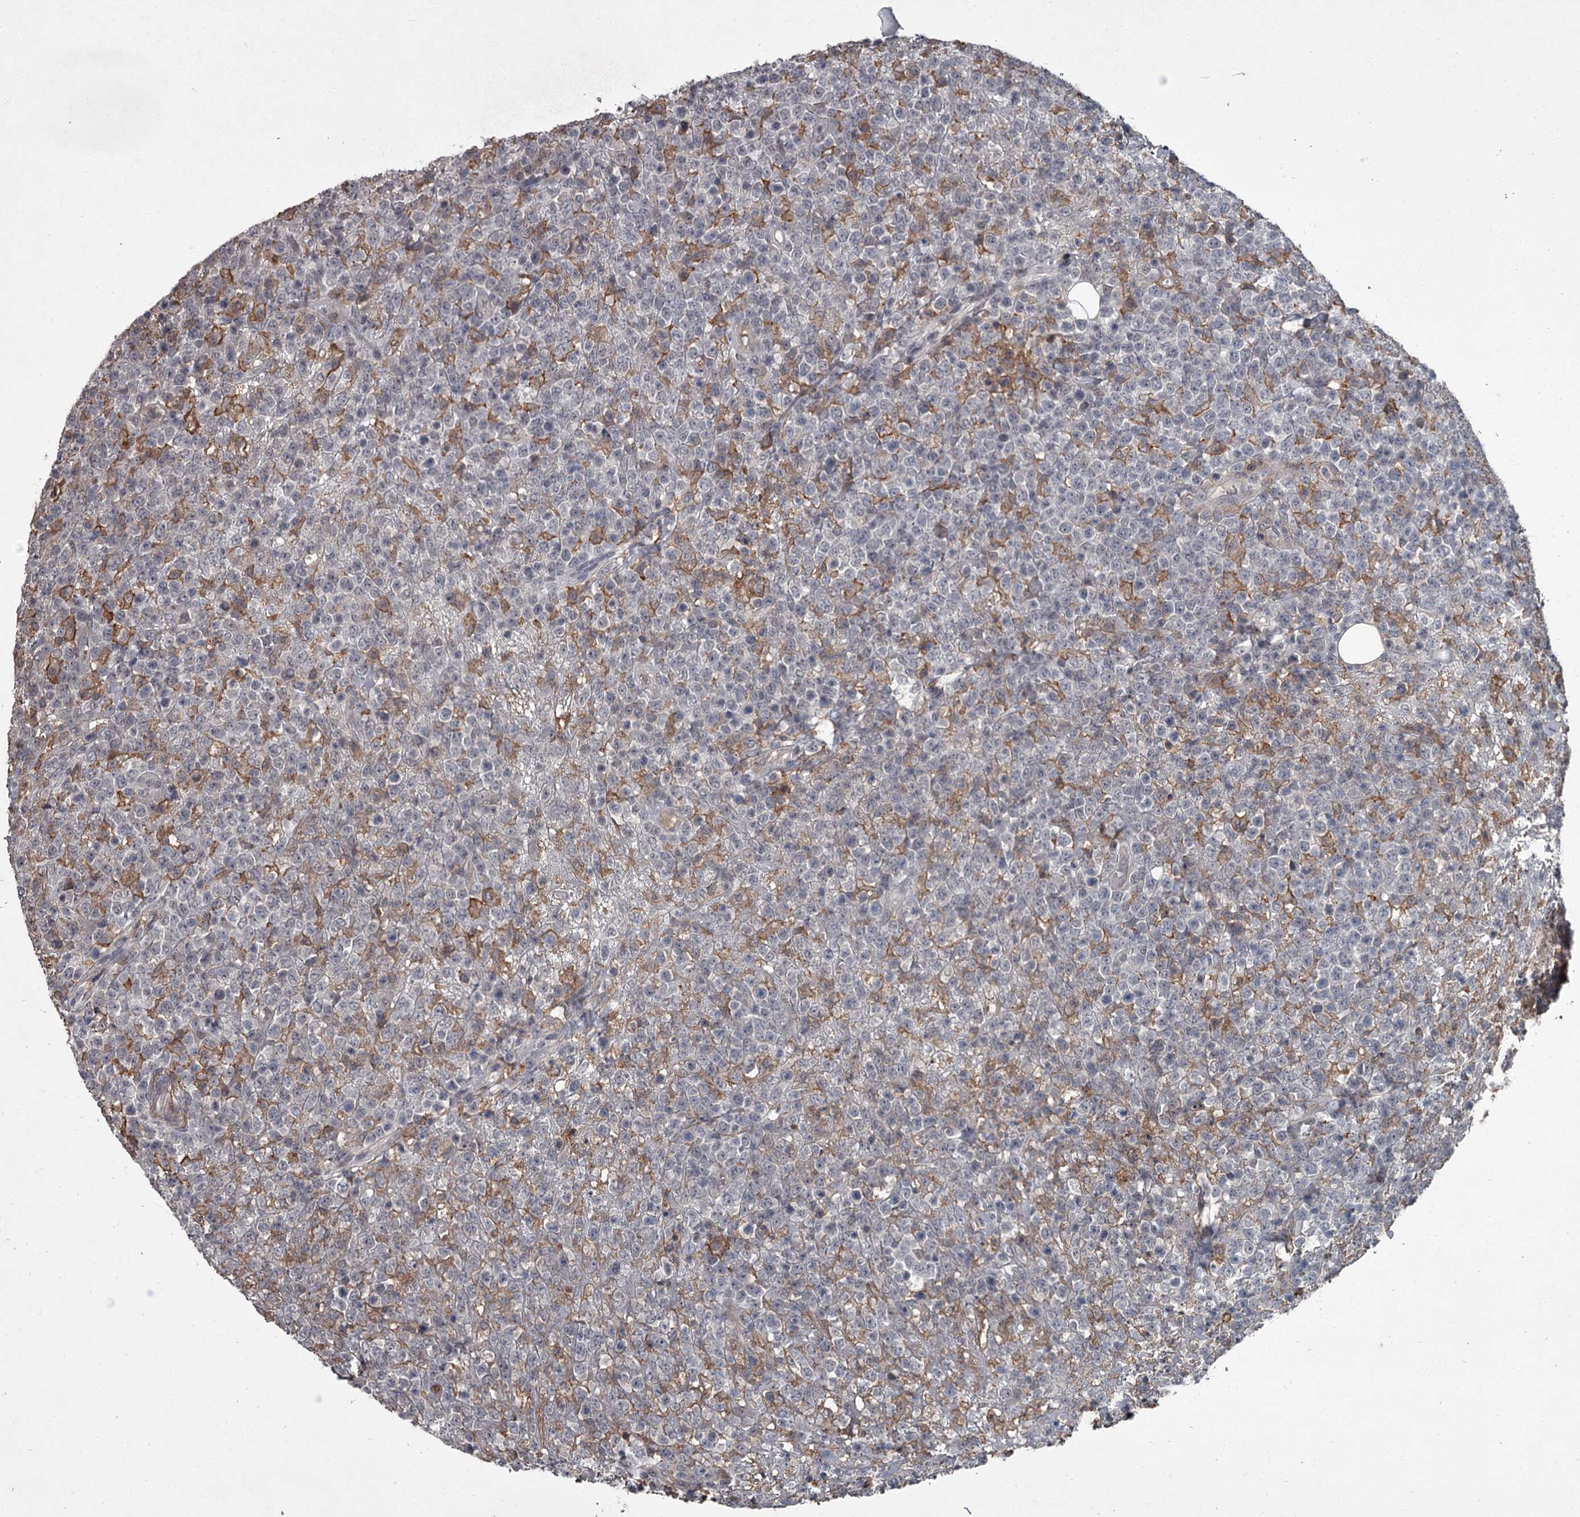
{"staining": {"intensity": "negative", "quantity": "none", "location": "none"}, "tissue": "lymphoma", "cell_type": "Tumor cells", "image_type": "cancer", "snomed": [{"axis": "morphology", "description": "Malignant lymphoma, non-Hodgkin's type, High grade"}, {"axis": "topography", "description": "Colon"}], "caption": "The histopathology image shows no staining of tumor cells in lymphoma. The staining is performed using DAB brown chromogen with nuclei counter-stained in using hematoxylin.", "gene": "FLVCR2", "patient": {"sex": "female", "age": 53}}